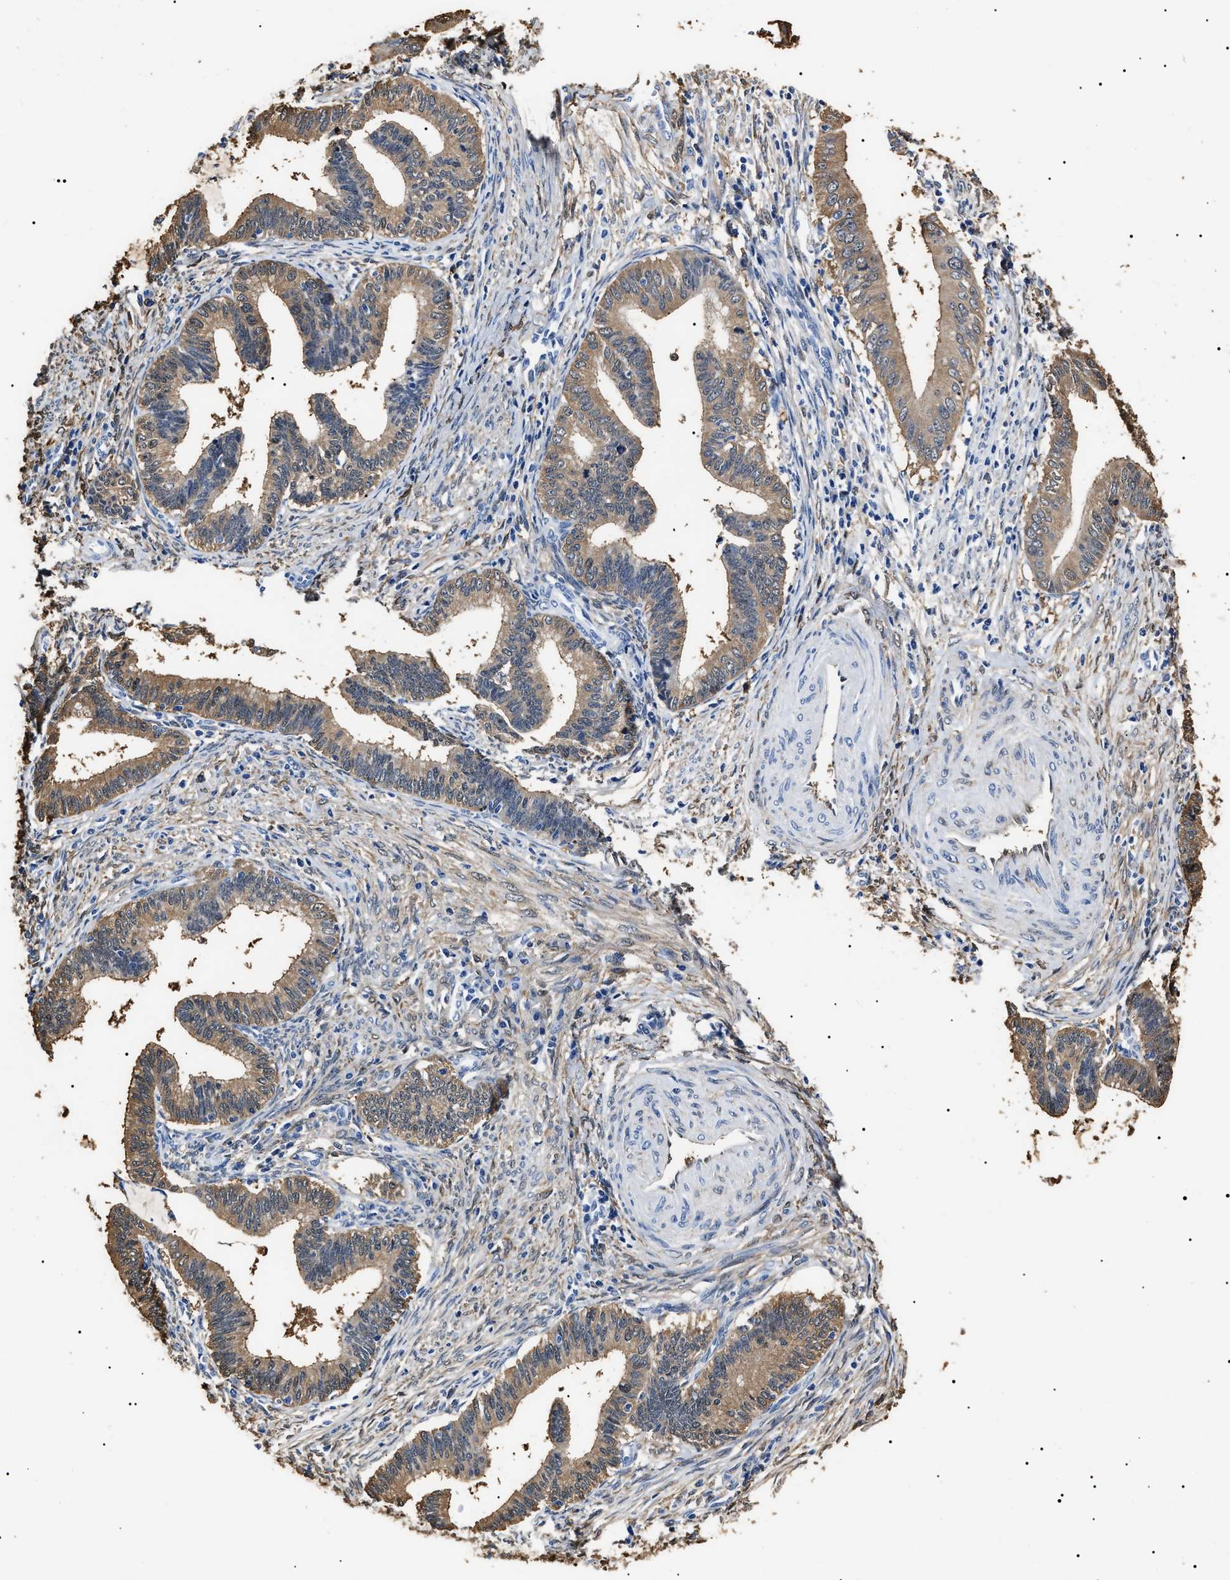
{"staining": {"intensity": "weak", "quantity": ">75%", "location": "cytoplasmic/membranous"}, "tissue": "cervical cancer", "cell_type": "Tumor cells", "image_type": "cancer", "snomed": [{"axis": "morphology", "description": "Adenocarcinoma, NOS"}, {"axis": "topography", "description": "Cervix"}], "caption": "This micrograph shows immunohistochemistry (IHC) staining of human cervical cancer (adenocarcinoma), with low weak cytoplasmic/membranous expression in about >75% of tumor cells.", "gene": "ALDH1A1", "patient": {"sex": "female", "age": 36}}